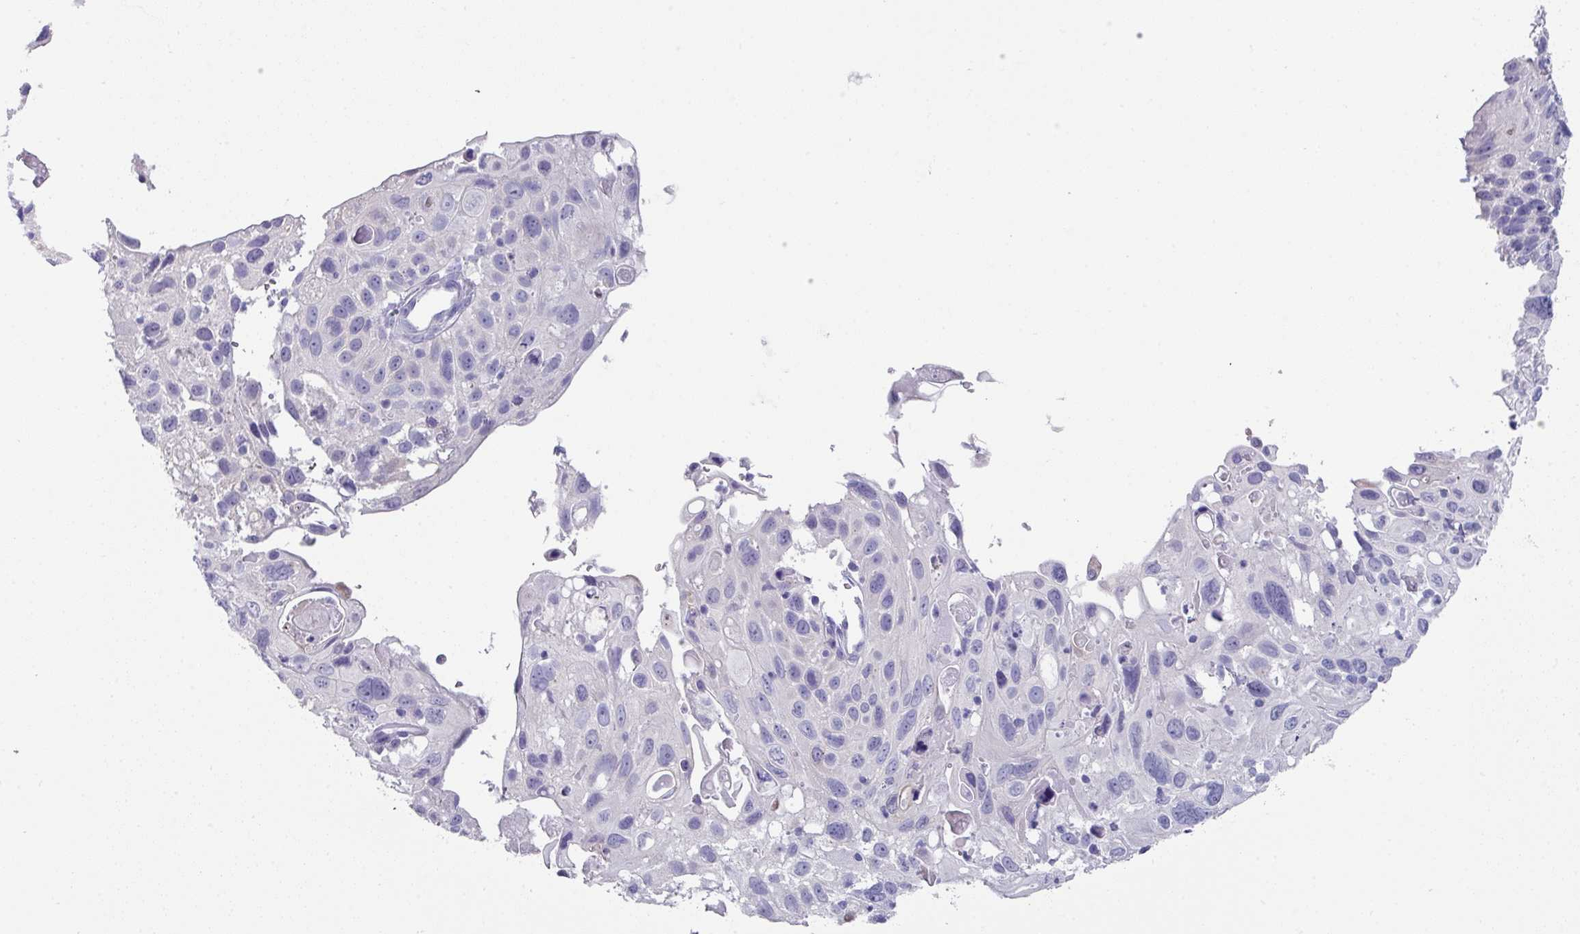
{"staining": {"intensity": "negative", "quantity": "none", "location": "none"}, "tissue": "cervical cancer", "cell_type": "Tumor cells", "image_type": "cancer", "snomed": [{"axis": "morphology", "description": "Squamous cell carcinoma, NOS"}, {"axis": "topography", "description": "Cervix"}], "caption": "The histopathology image reveals no staining of tumor cells in squamous cell carcinoma (cervical).", "gene": "PEX10", "patient": {"sex": "female", "age": 70}}